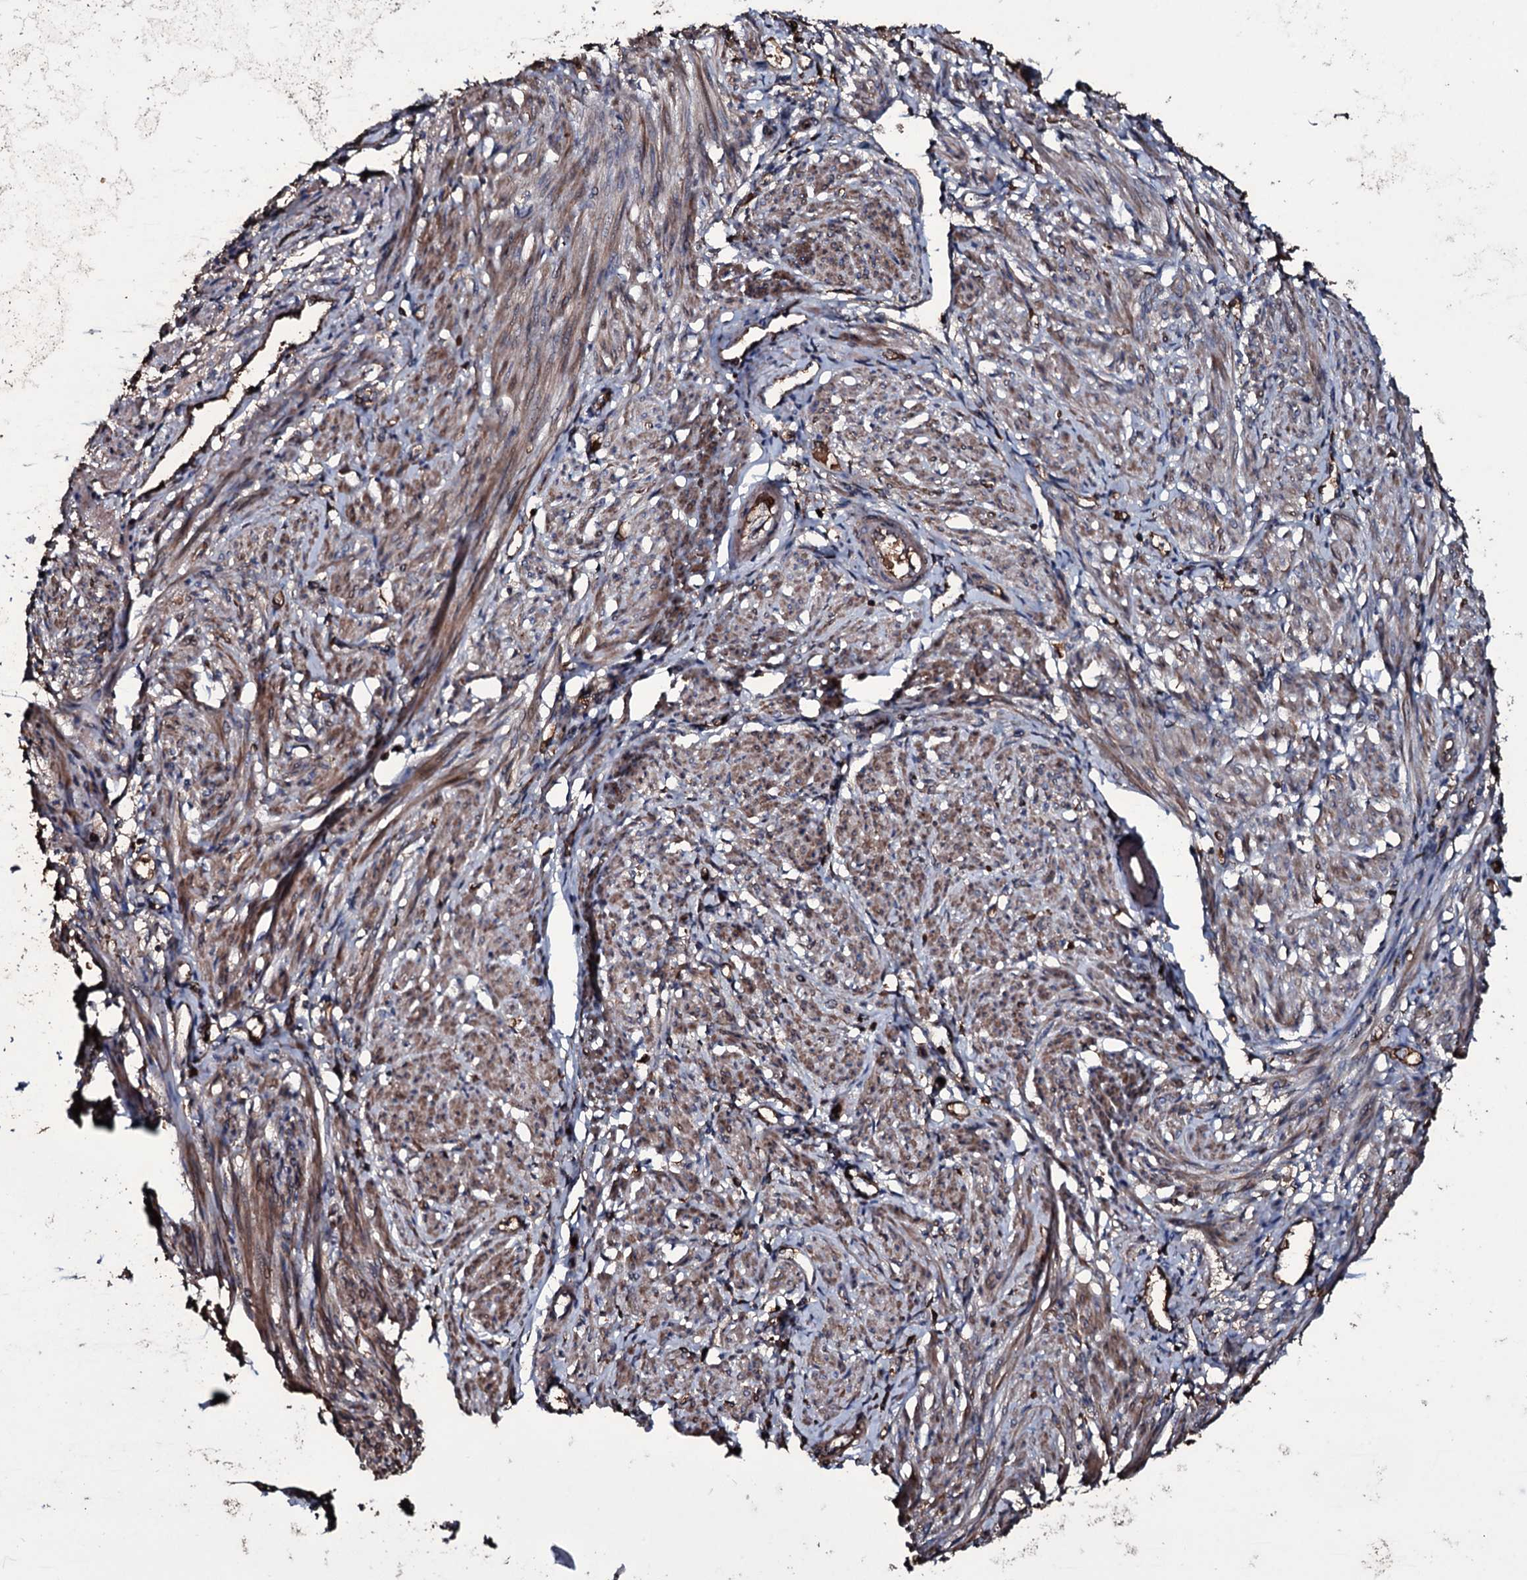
{"staining": {"intensity": "moderate", "quantity": "25%-75%", "location": "cytoplasmic/membranous"}, "tissue": "smooth muscle", "cell_type": "Smooth muscle cells", "image_type": "normal", "snomed": [{"axis": "morphology", "description": "Normal tissue, NOS"}, {"axis": "topography", "description": "Smooth muscle"}], "caption": "Smooth muscle stained for a protein demonstrates moderate cytoplasmic/membranous positivity in smooth muscle cells.", "gene": "ZSWIM8", "patient": {"sex": "female", "age": 39}}